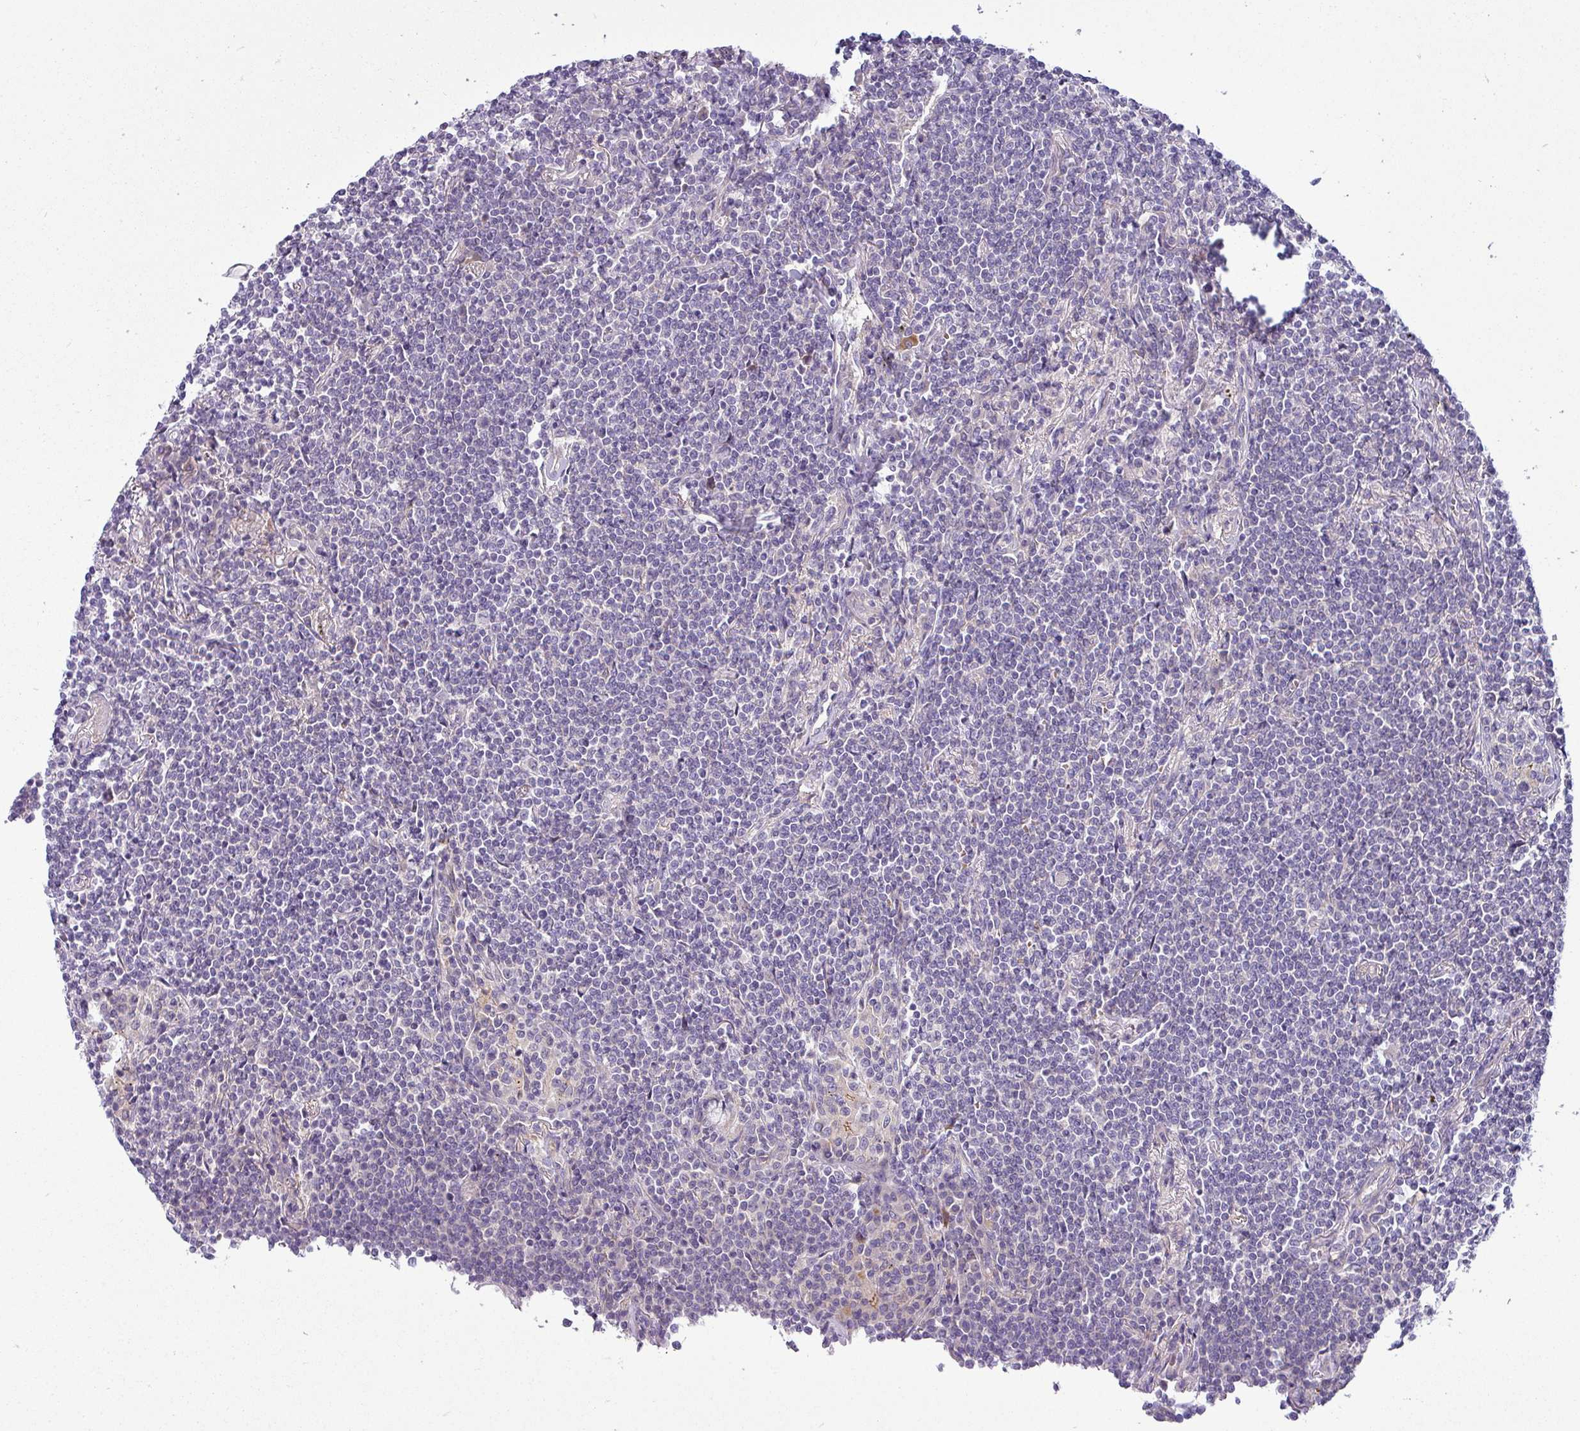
{"staining": {"intensity": "negative", "quantity": "none", "location": "none"}, "tissue": "lymphoma", "cell_type": "Tumor cells", "image_type": "cancer", "snomed": [{"axis": "morphology", "description": "Malignant lymphoma, non-Hodgkin's type, Low grade"}, {"axis": "topography", "description": "Lung"}], "caption": "Tumor cells are negative for protein expression in human malignant lymphoma, non-Hodgkin's type (low-grade).", "gene": "ACAP3", "patient": {"sex": "female", "age": 71}}